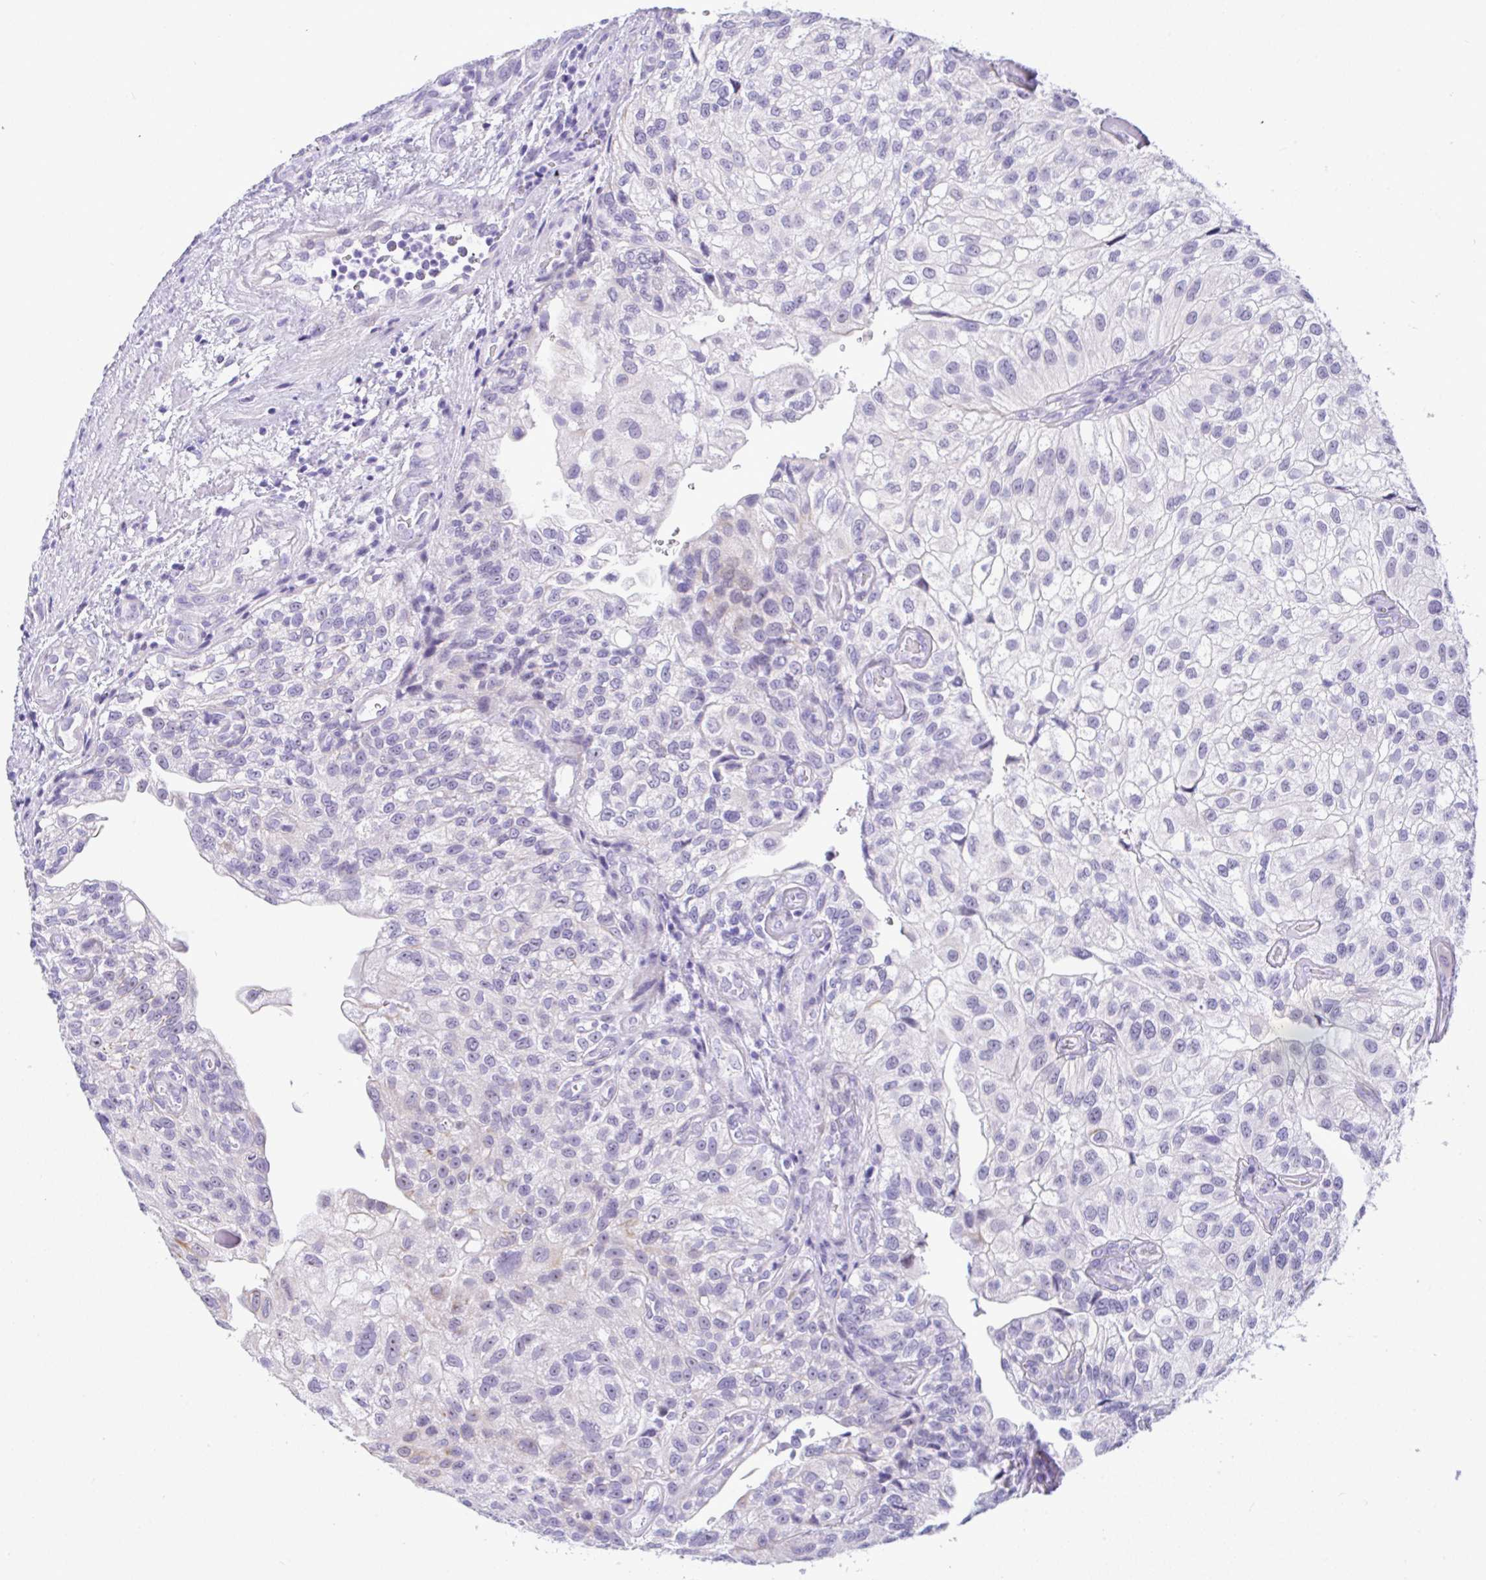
{"staining": {"intensity": "negative", "quantity": "none", "location": "none"}, "tissue": "urothelial cancer", "cell_type": "Tumor cells", "image_type": "cancer", "snomed": [{"axis": "morphology", "description": "Urothelial carcinoma, NOS"}, {"axis": "topography", "description": "Urinary bladder"}], "caption": "This is an immunohistochemistry (IHC) photomicrograph of transitional cell carcinoma. There is no positivity in tumor cells.", "gene": "YBX2", "patient": {"sex": "male", "age": 87}}